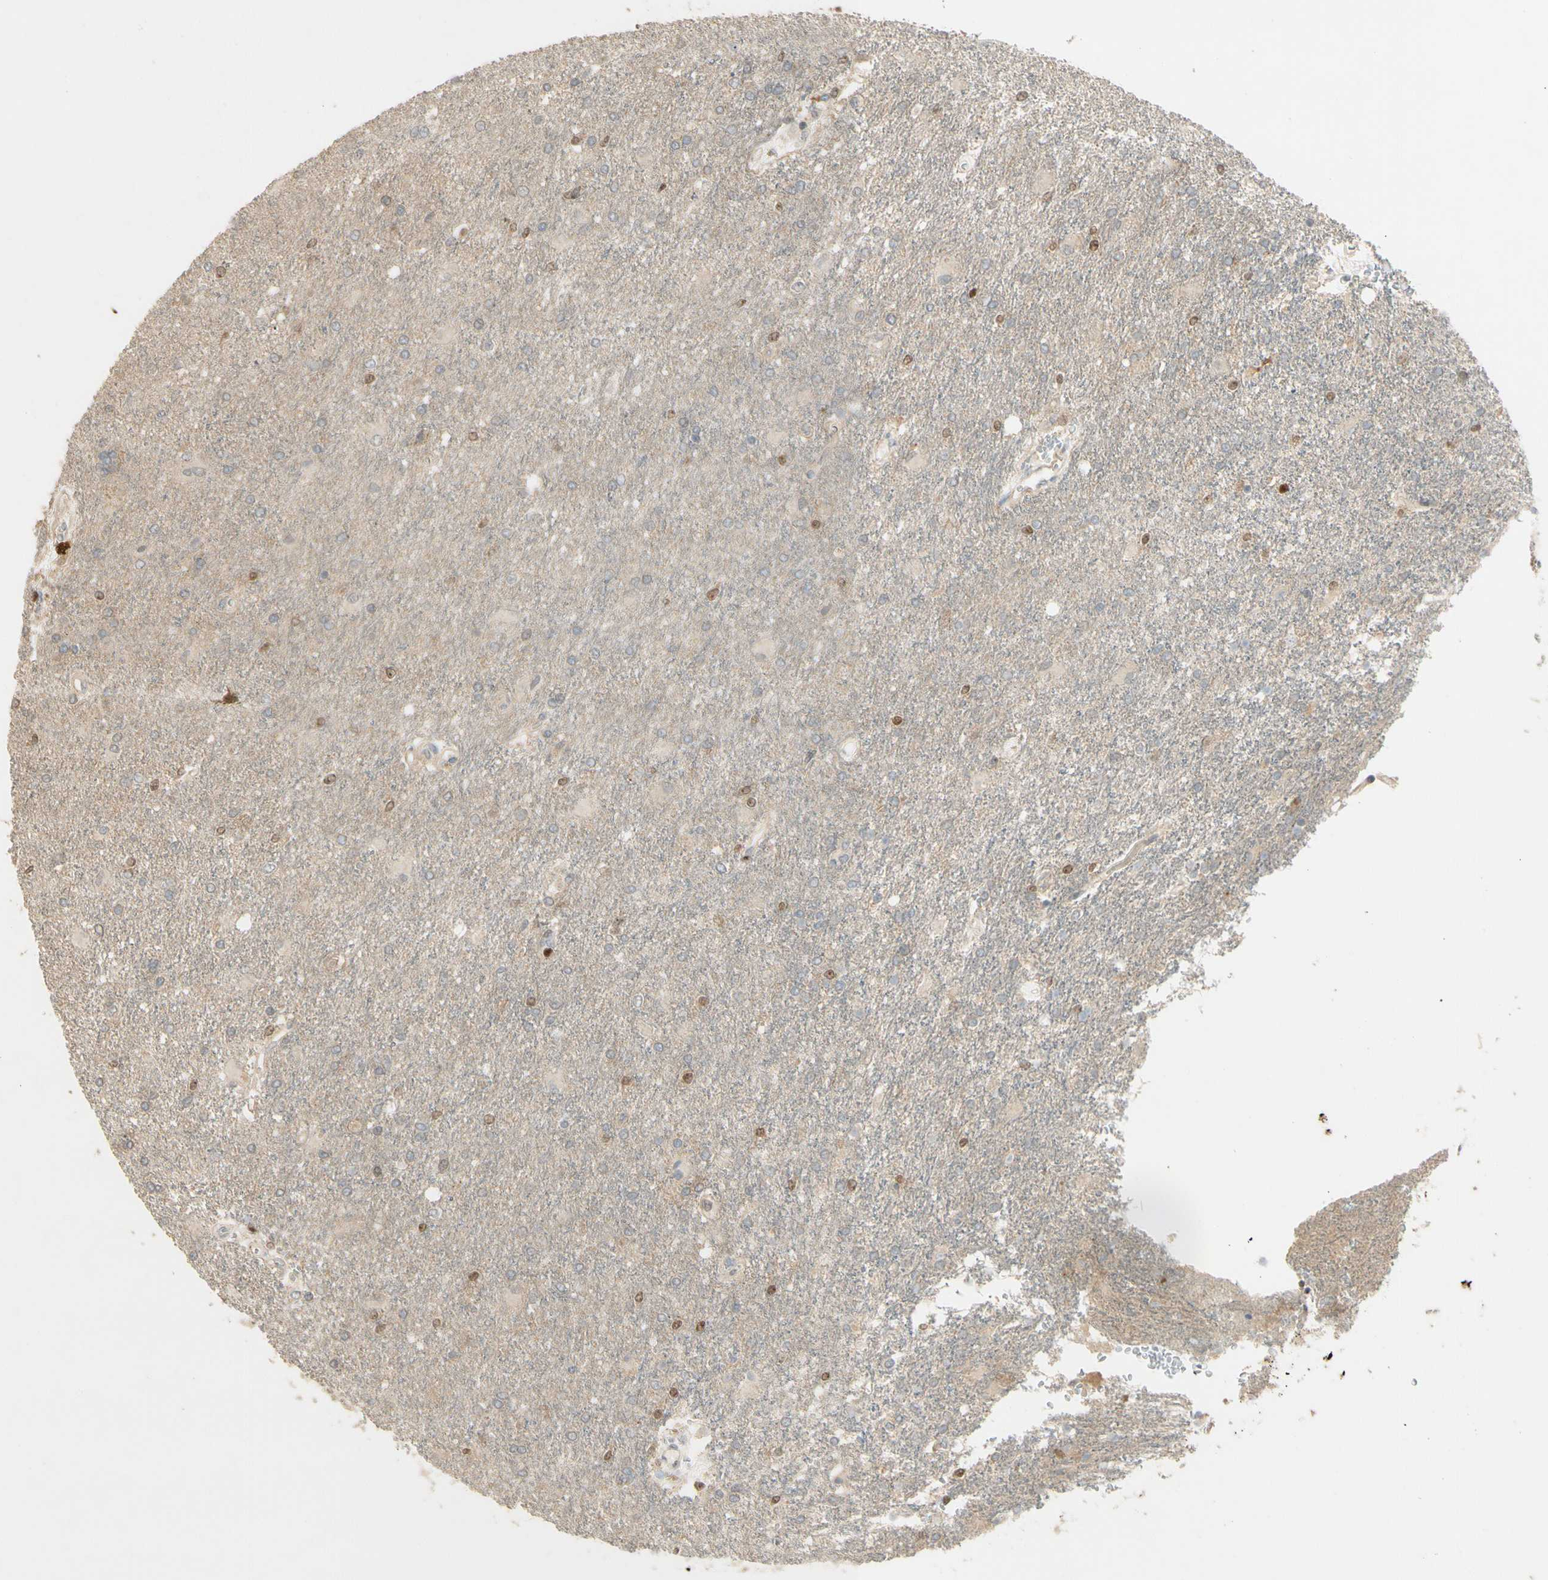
{"staining": {"intensity": "strong", "quantity": "<25%", "location": "nuclear"}, "tissue": "glioma", "cell_type": "Tumor cells", "image_type": "cancer", "snomed": [{"axis": "morphology", "description": "Glioma, malignant, High grade"}, {"axis": "topography", "description": "Brain"}], "caption": "About <25% of tumor cells in malignant glioma (high-grade) display strong nuclear protein staining as visualized by brown immunohistochemical staining.", "gene": "NFYA", "patient": {"sex": "male", "age": 71}}